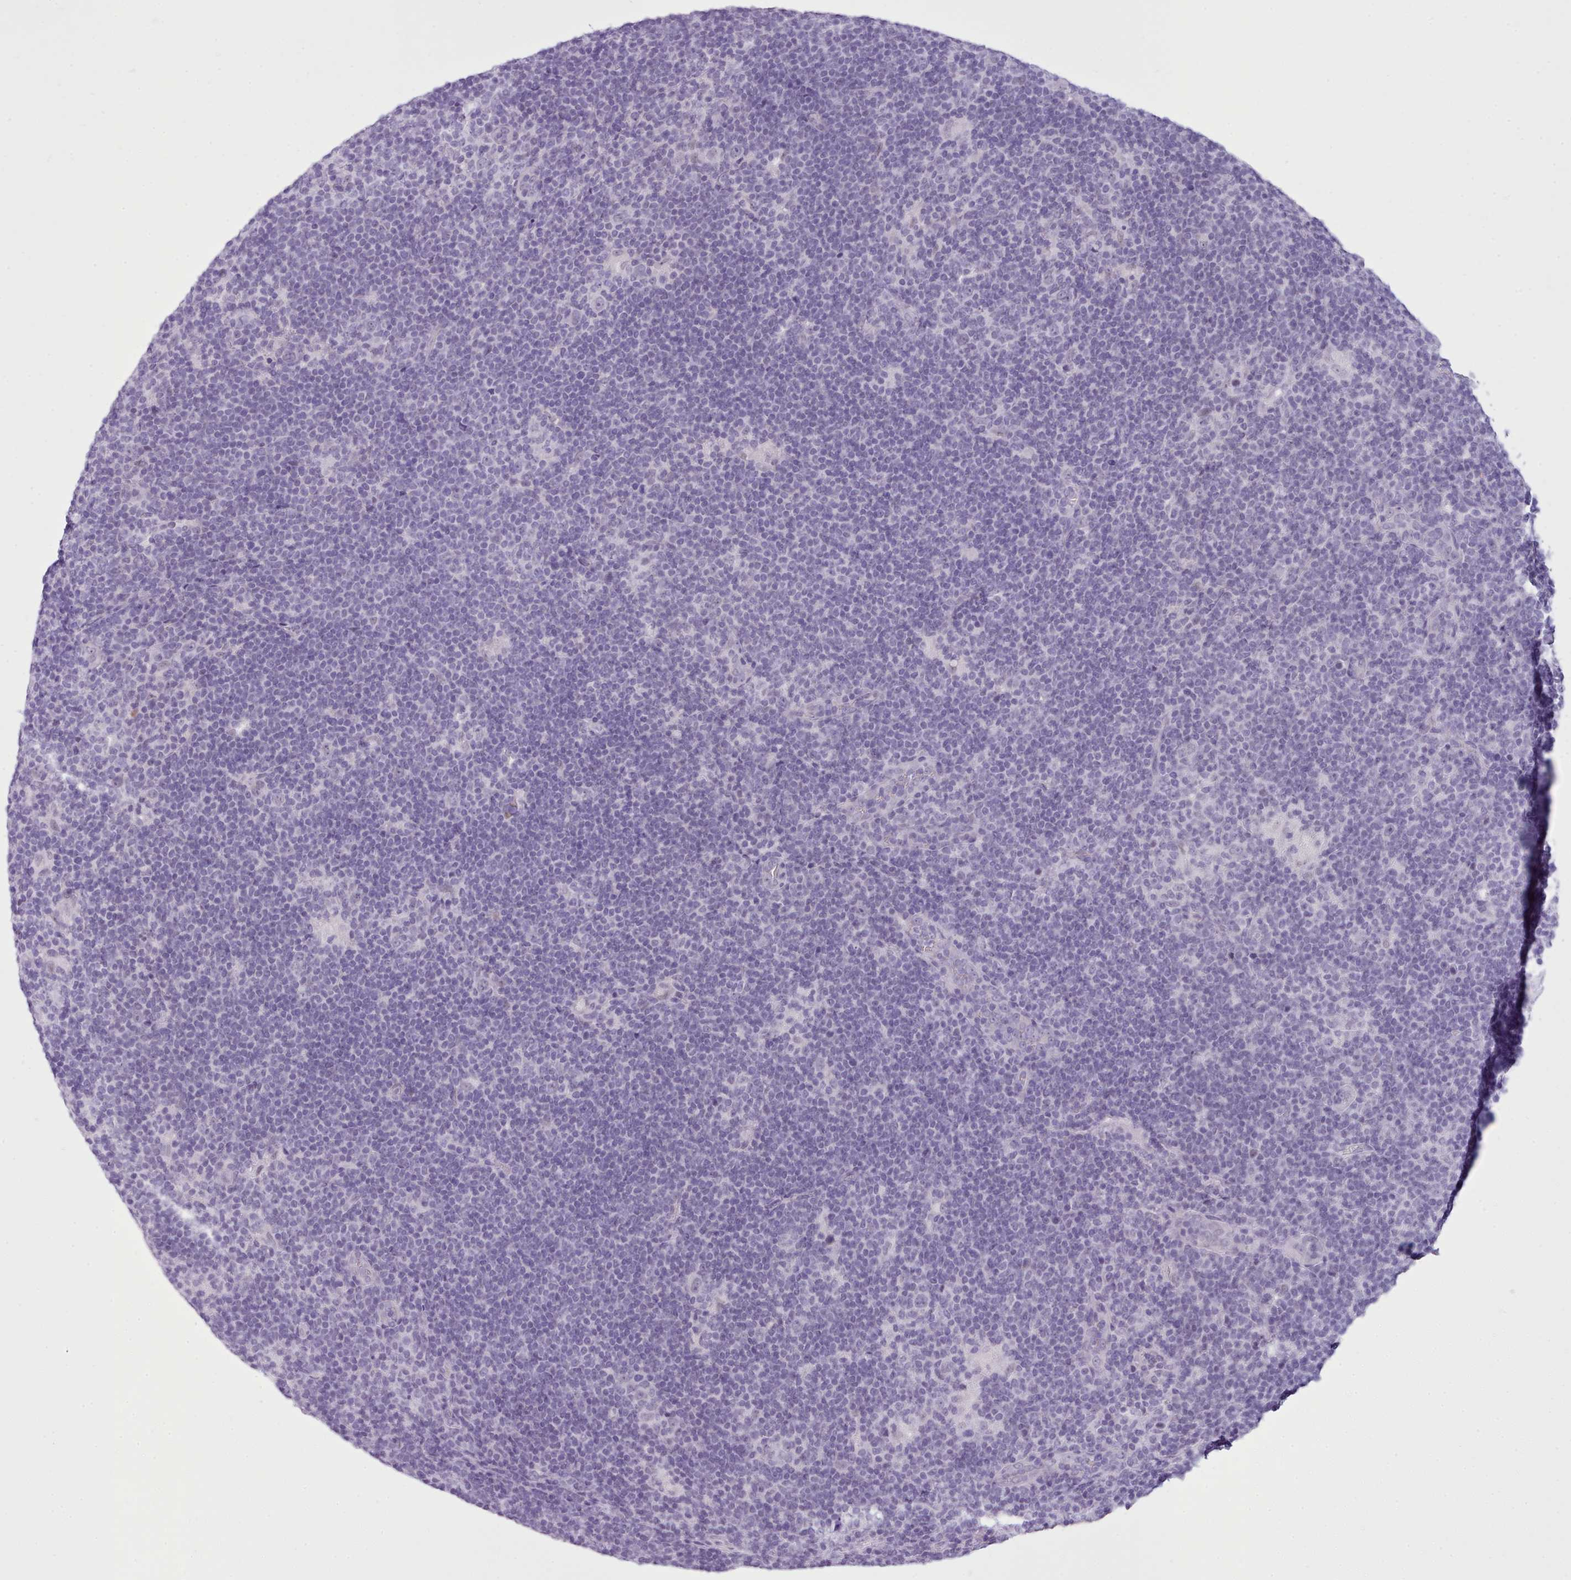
{"staining": {"intensity": "negative", "quantity": "none", "location": "none"}, "tissue": "lymphoma", "cell_type": "Tumor cells", "image_type": "cancer", "snomed": [{"axis": "morphology", "description": "Hodgkin's disease, NOS"}, {"axis": "topography", "description": "Lymph node"}], "caption": "Tumor cells are negative for protein expression in human lymphoma. (Immunohistochemistry, brightfield microscopy, high magnification).", "gene": "FBXO48", "patient": {"sex": "female", "age": 57}}